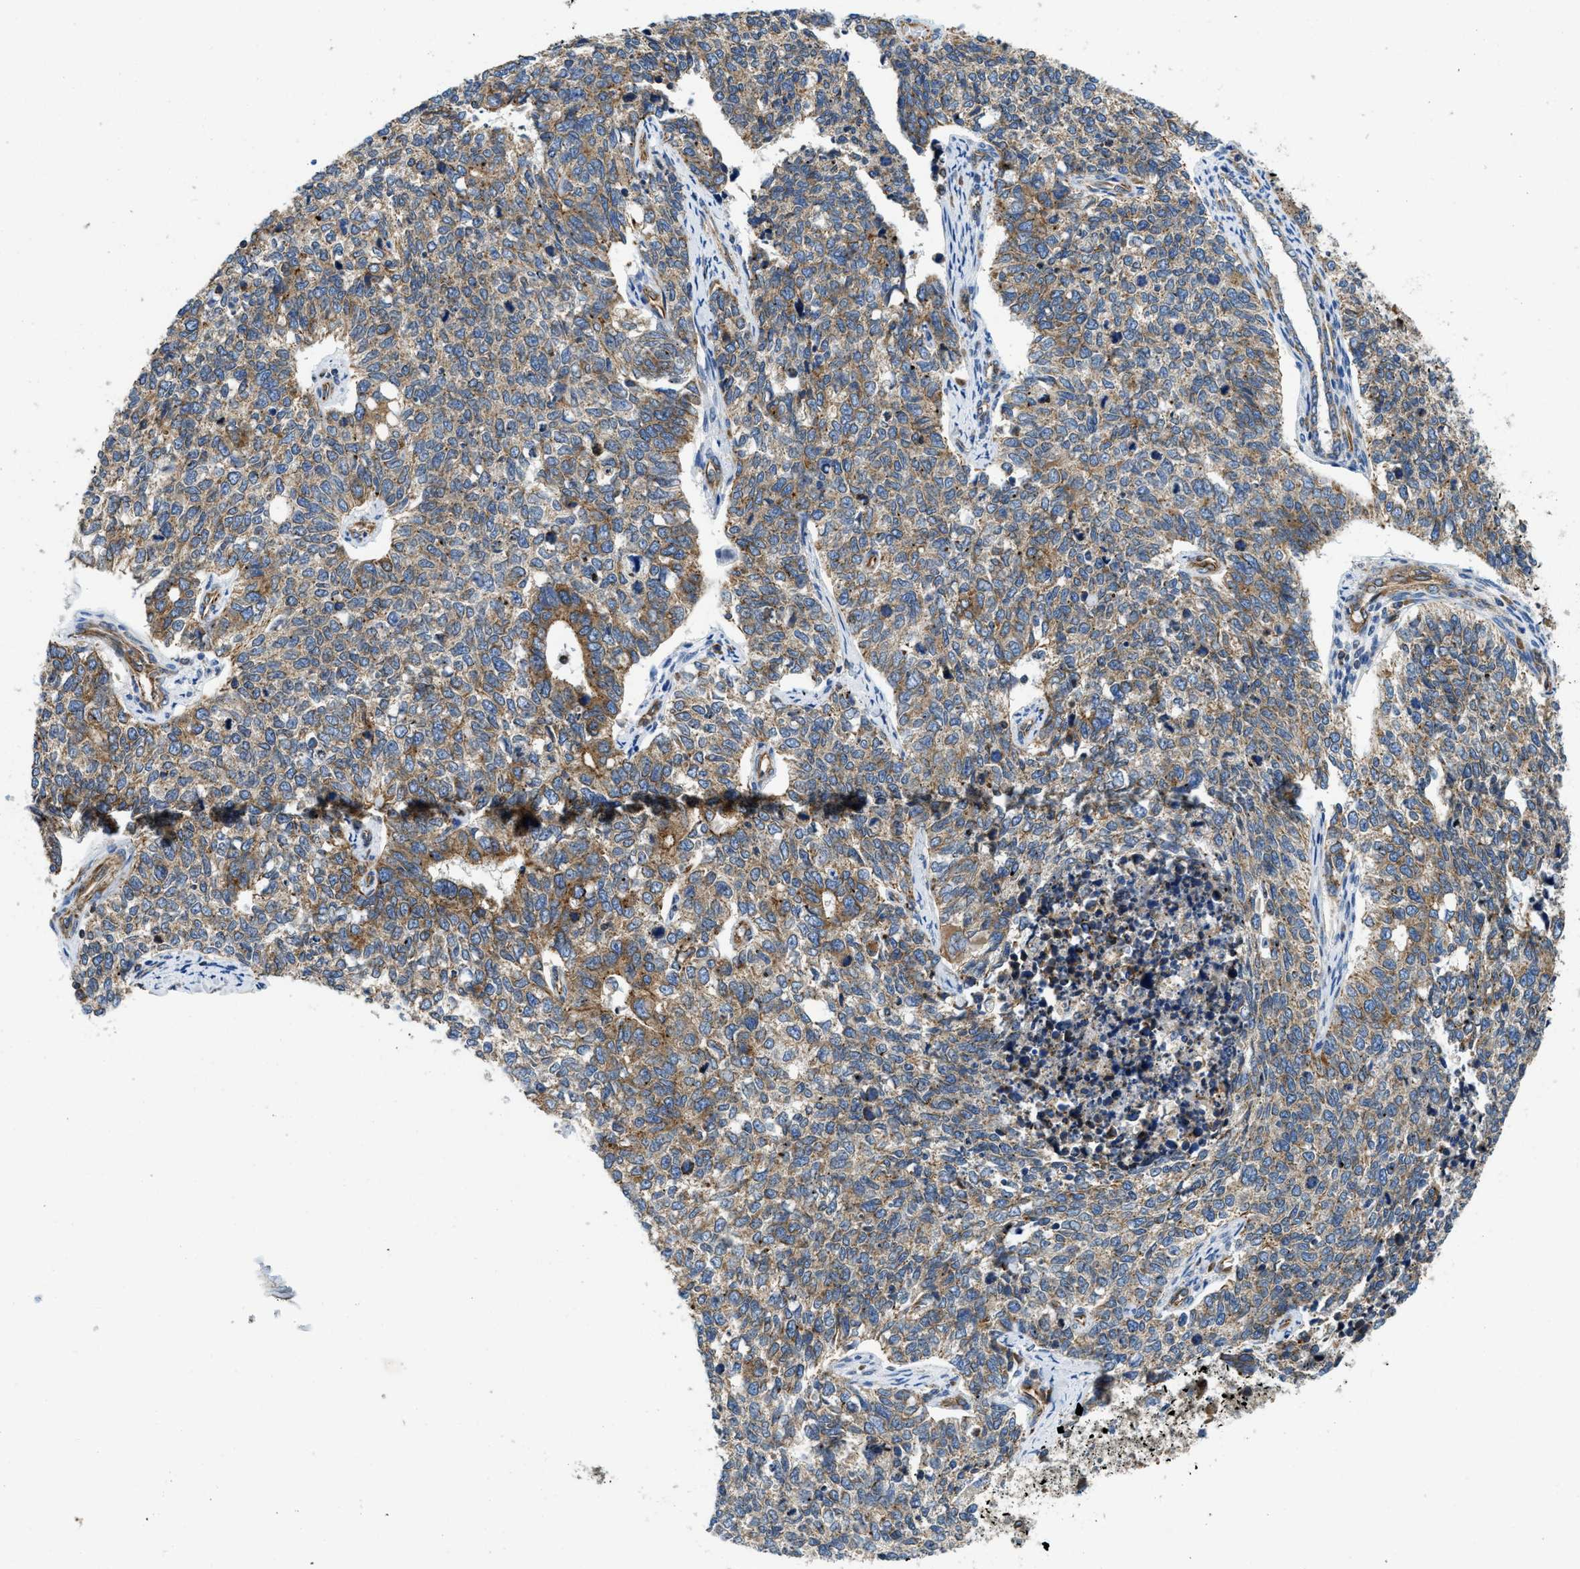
{"staining": {"intensity": "weak", "quantity": "25%-75%", "location": "cytoplasmic/membranous"}, "tissue": "cervical cancer", "cell_type": "Tumor cells", "image_type": "cancer", "snomed": [{"axis": "morphology", "description": "Squamous cell carcinoma, NOS"}, {"axis": "topography", "description": "Cervix"}], "caption": "Tumor cells show low levels of weak cytoplasmic/membranous staining in approximately 25%-75% of cells in human squamous cell carcinoma (cervical). The protein of interest is shown in brown color, while the nuclei are stained blue.", "gene": "HSD17B12", "patient": {"sex": "female", "age": 63}}